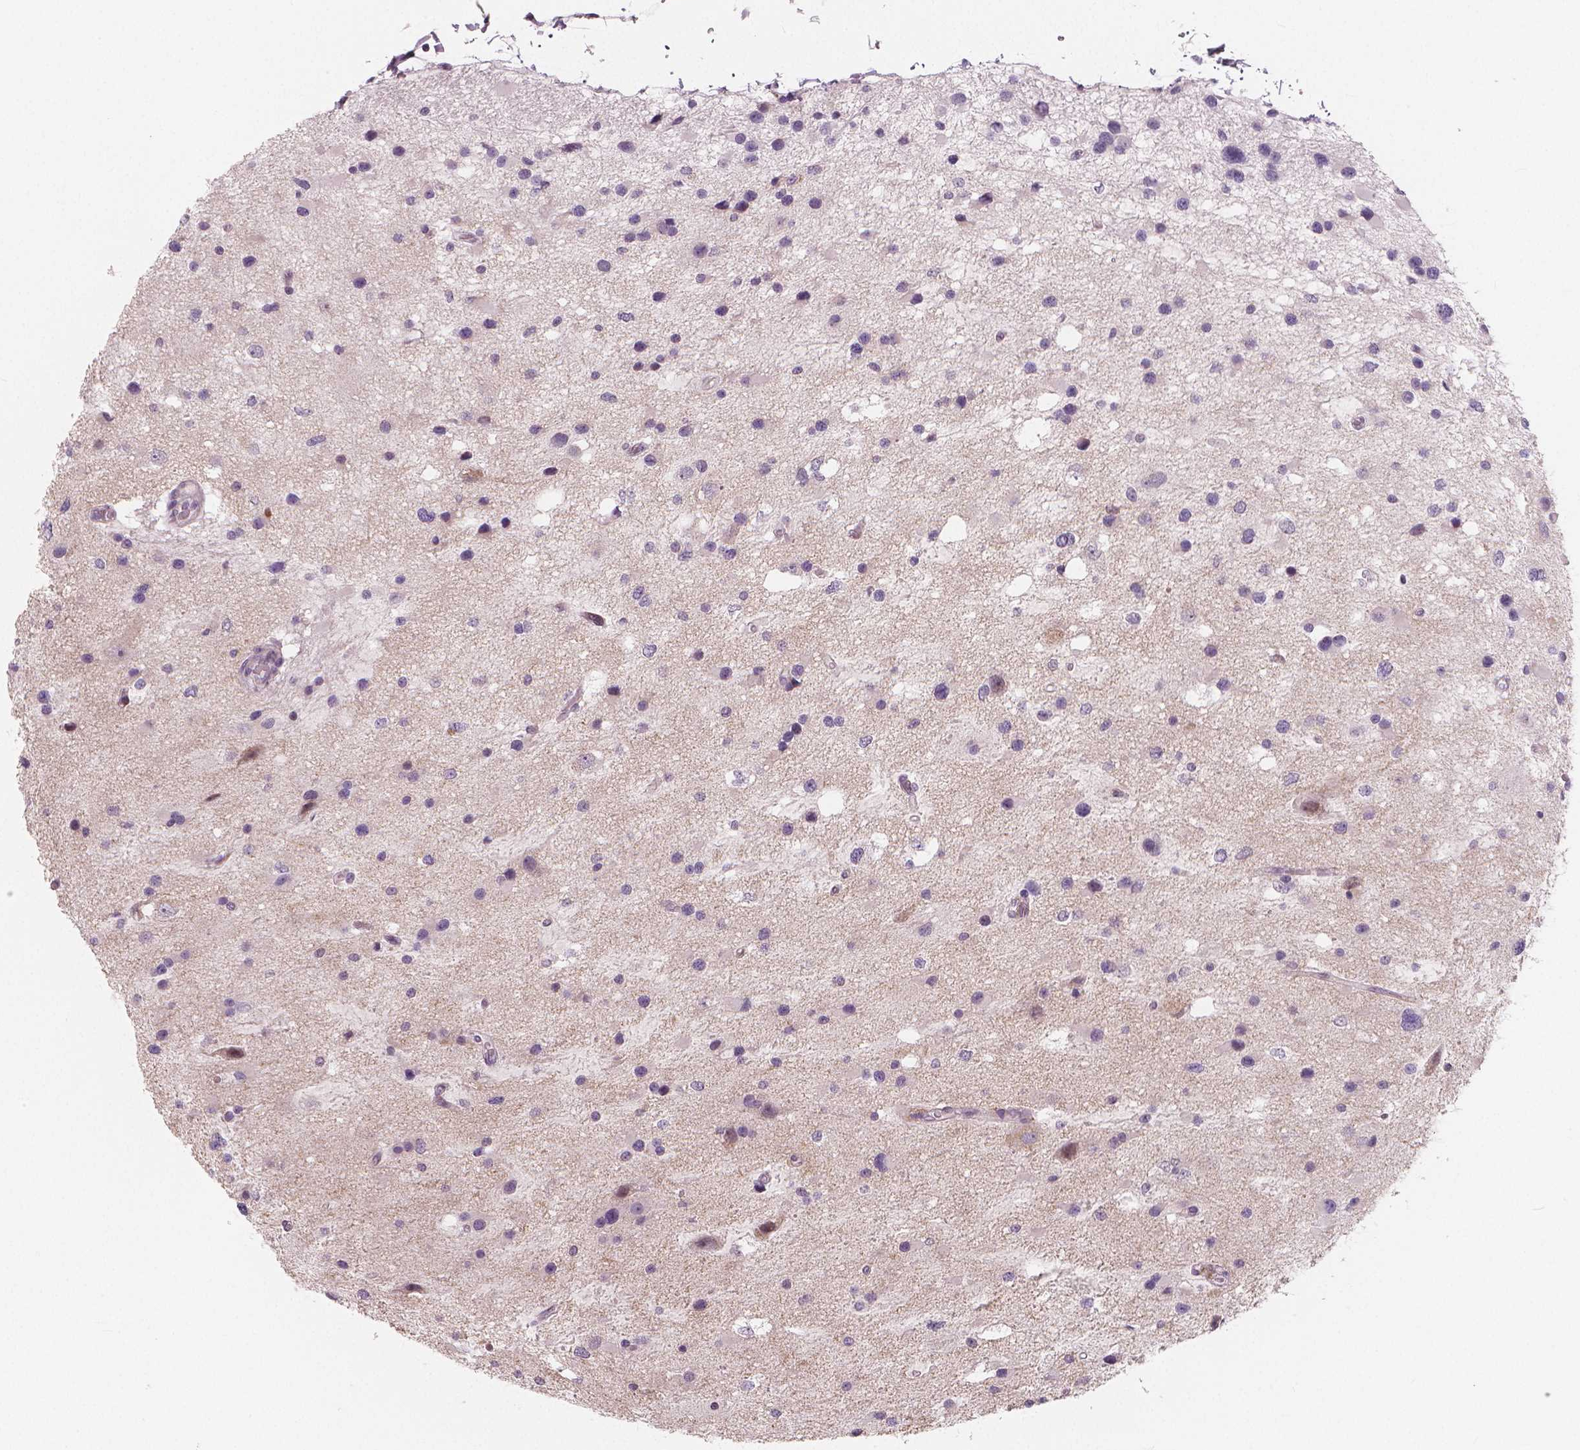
{"staining": {"intensity": "negative", "quantity": "none", "location": "none"}, "tissue": "glioma", "cell_type": "Tumor cells", "image_type": "cancer", "snomed": [{"axis": "morphology", "description": "Glioma, malignant, Low grade"}, {"axis": "topography", "description": "Brain"}], "caption": "The histopathology image exhibits no staining of tumor cells in glioma.", "gene": "RNASE7", "patient": {"sex": "female", "age": 32}}